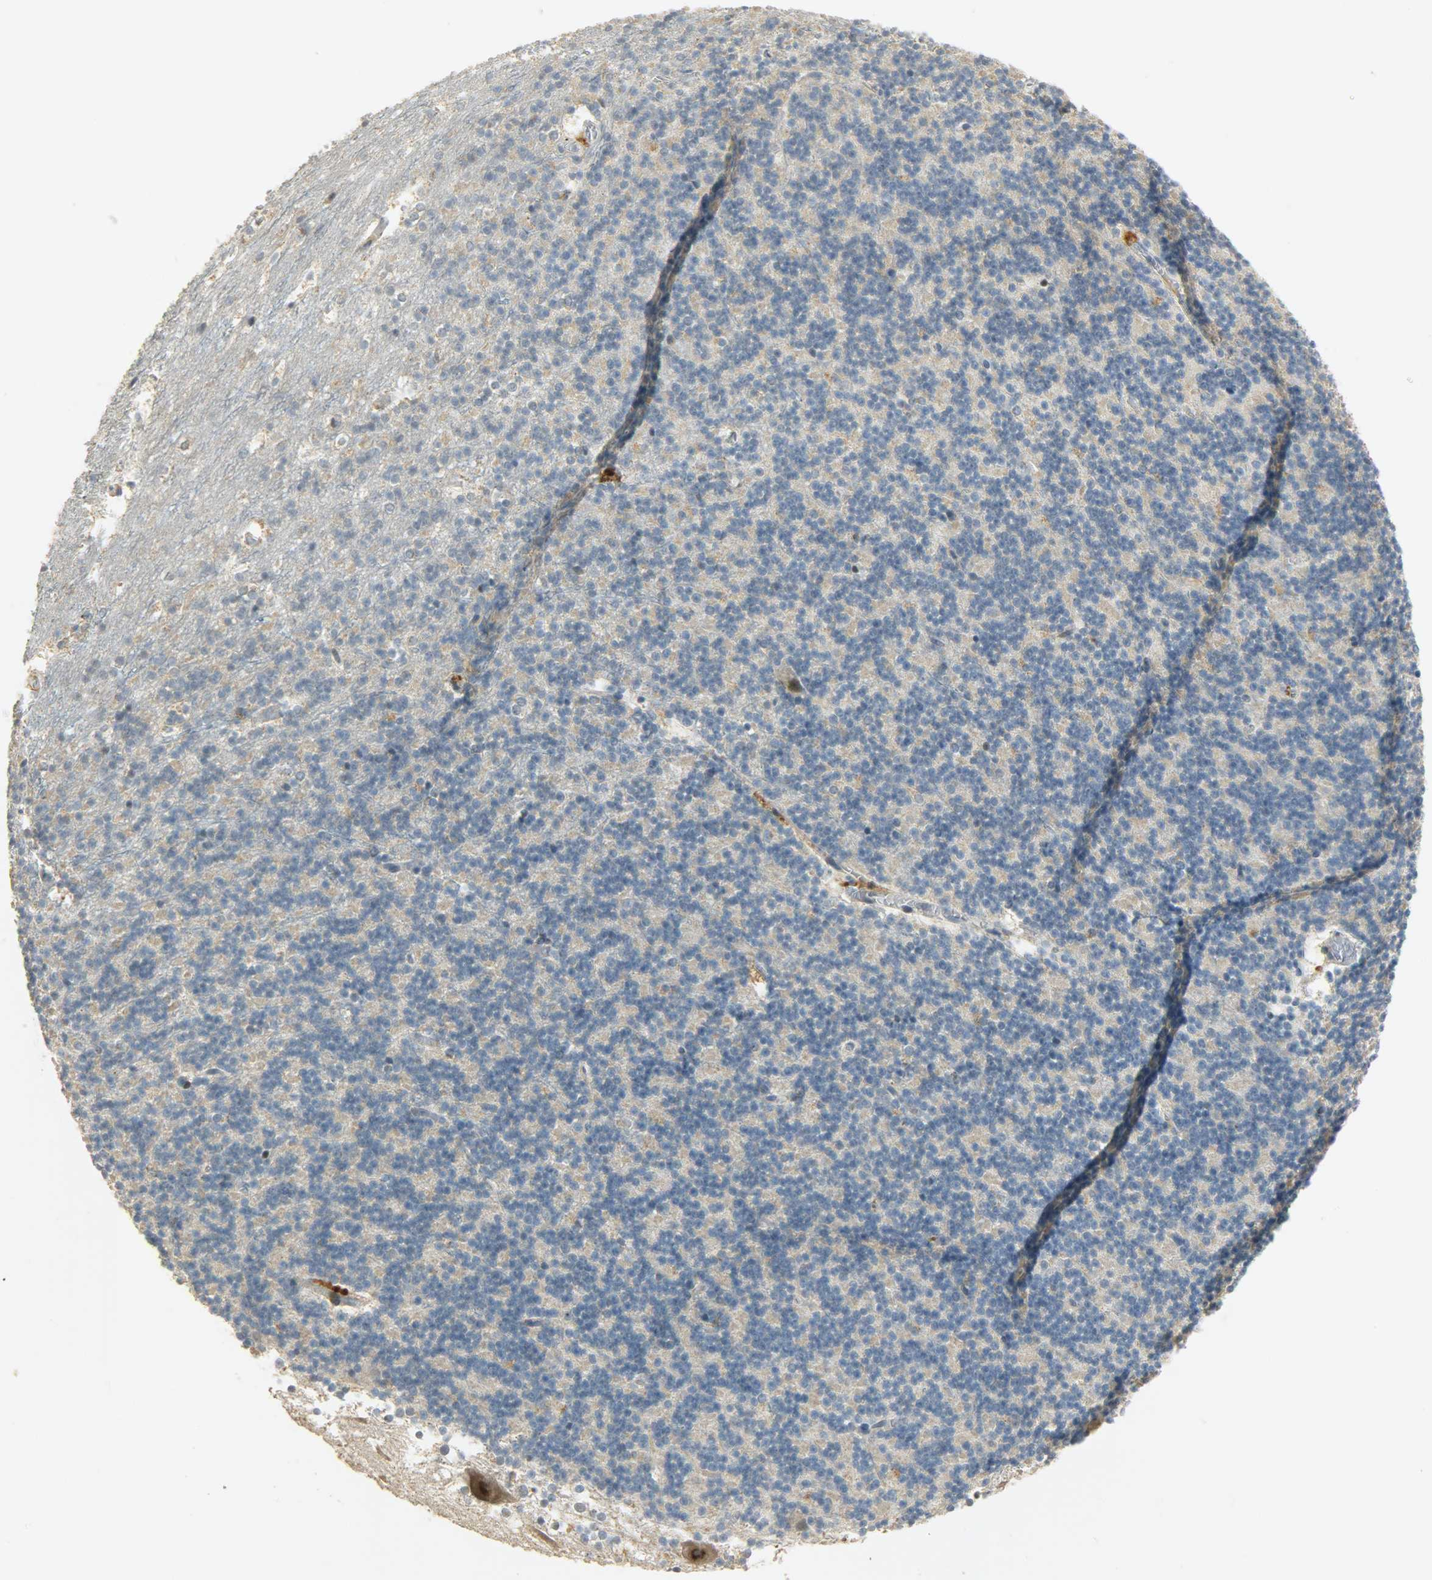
{"staining": {"intensity": "moderate", "quantity": ">75%", "location": "cytoplasmic/membranous"}, "tissue": "cerebellum", "cell_type": "Cells in granular layer", "image_type": "normal", "snomed": [{"axis": "morphology", "description": "Normal tissue, NOS"}, {"axis": "topography", "description": "Cerebellum"}], "caption": "Cells in granular layer display medium levels of moderate cytoplasmic/membranous positivity in approximately >75% of cells in normal cerebellum.", "gene": "HDHD5", "patient": {"sex": "female", "age": 19}}